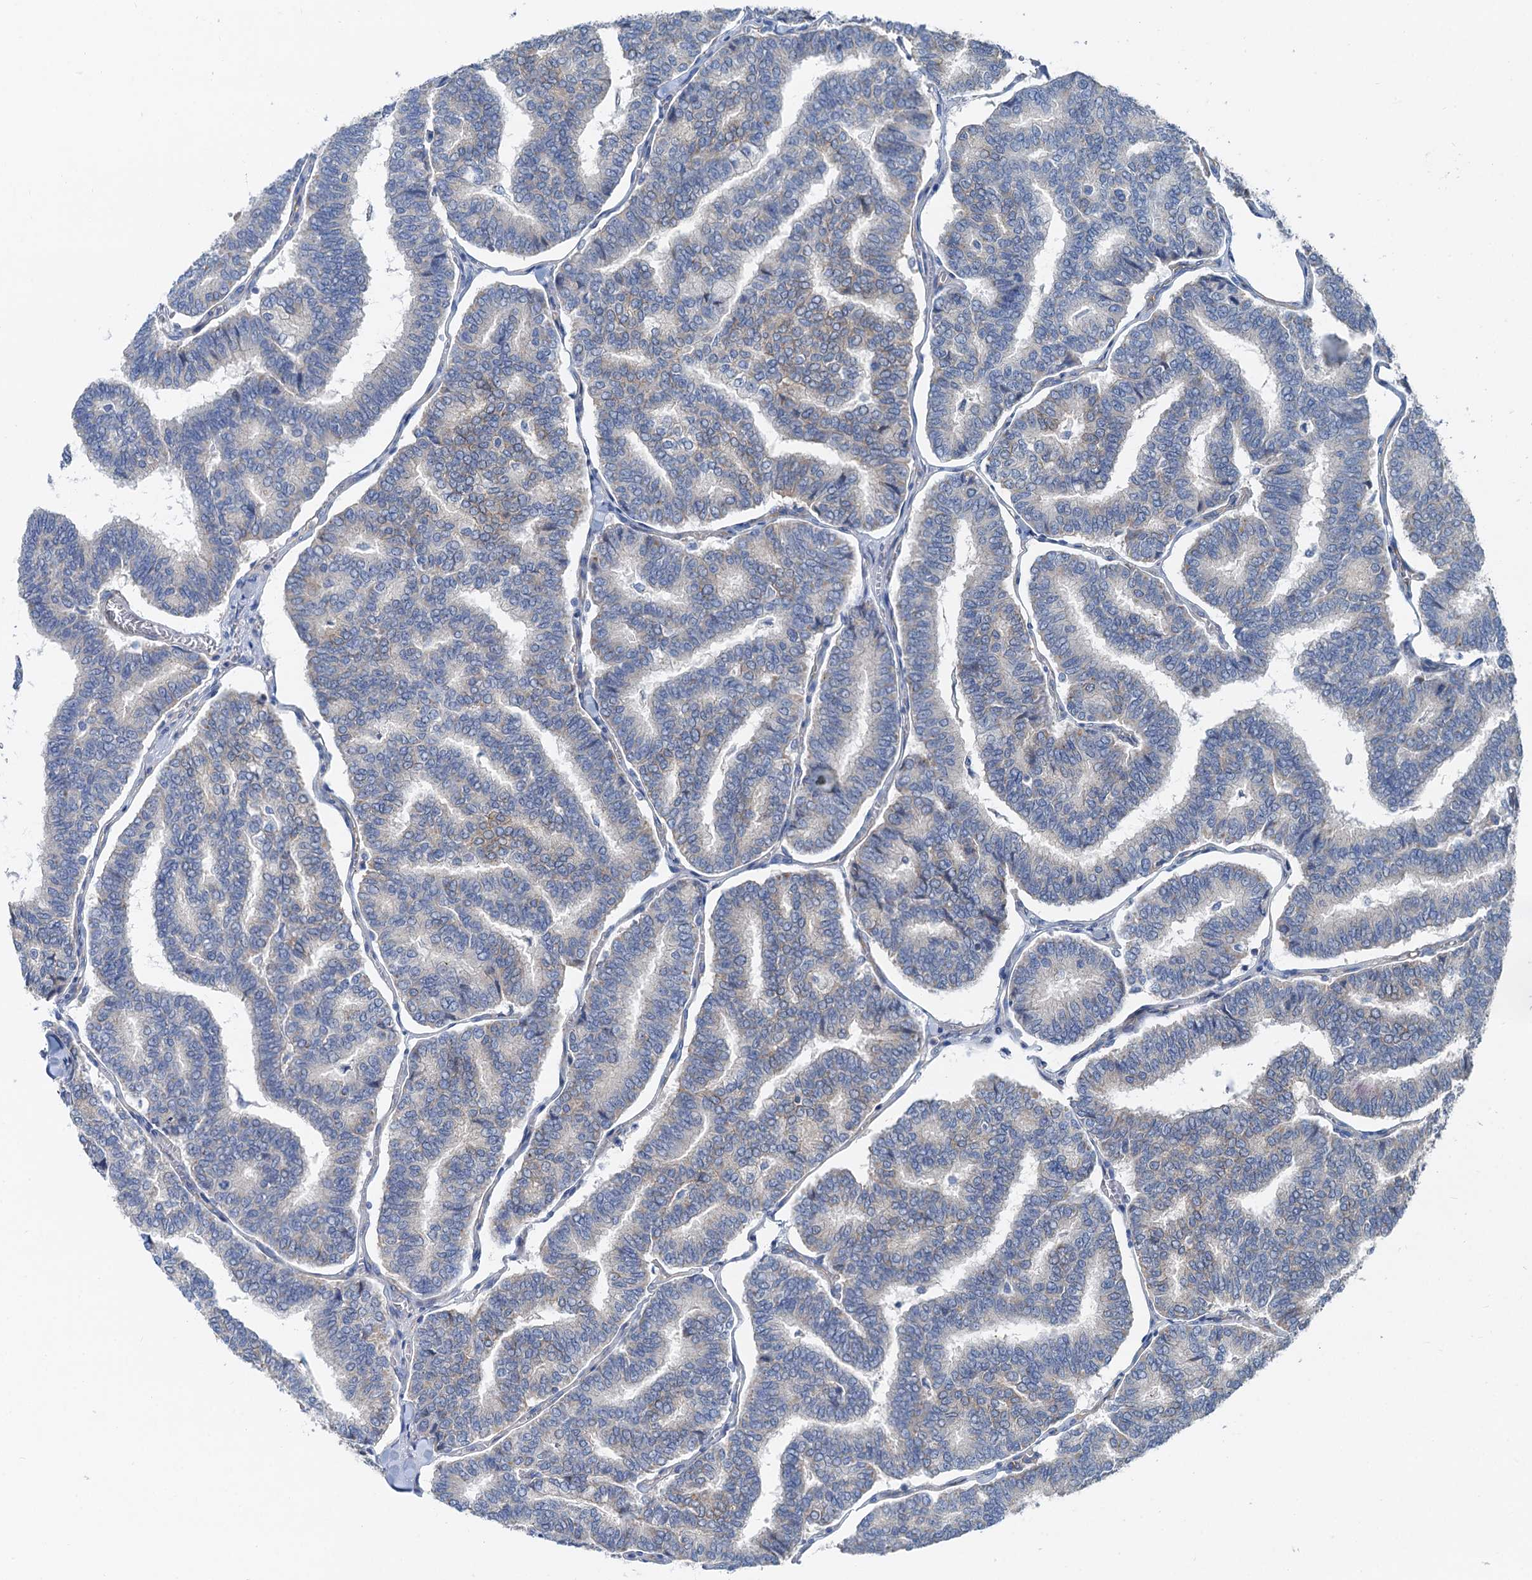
{"staining": {"intensity": "negative", "quantity": "none", "location": "none"}, "tissue": "thyroid cancer", "cell_type": "Tumor cells", "image_type": "cancer", "snomed": [{"axis": "morphology", "description": "Papillary adenocarcinoma, NOS"}, {"axis": "topography", "description": "Thyroid gland"}], "caption": "IHC of thyroid cancer (papillary adenocarcinoma) displays no expression in tumor cells.", "gene": "ANKRD26", "patient": {"sex": "female", "age": 35}}